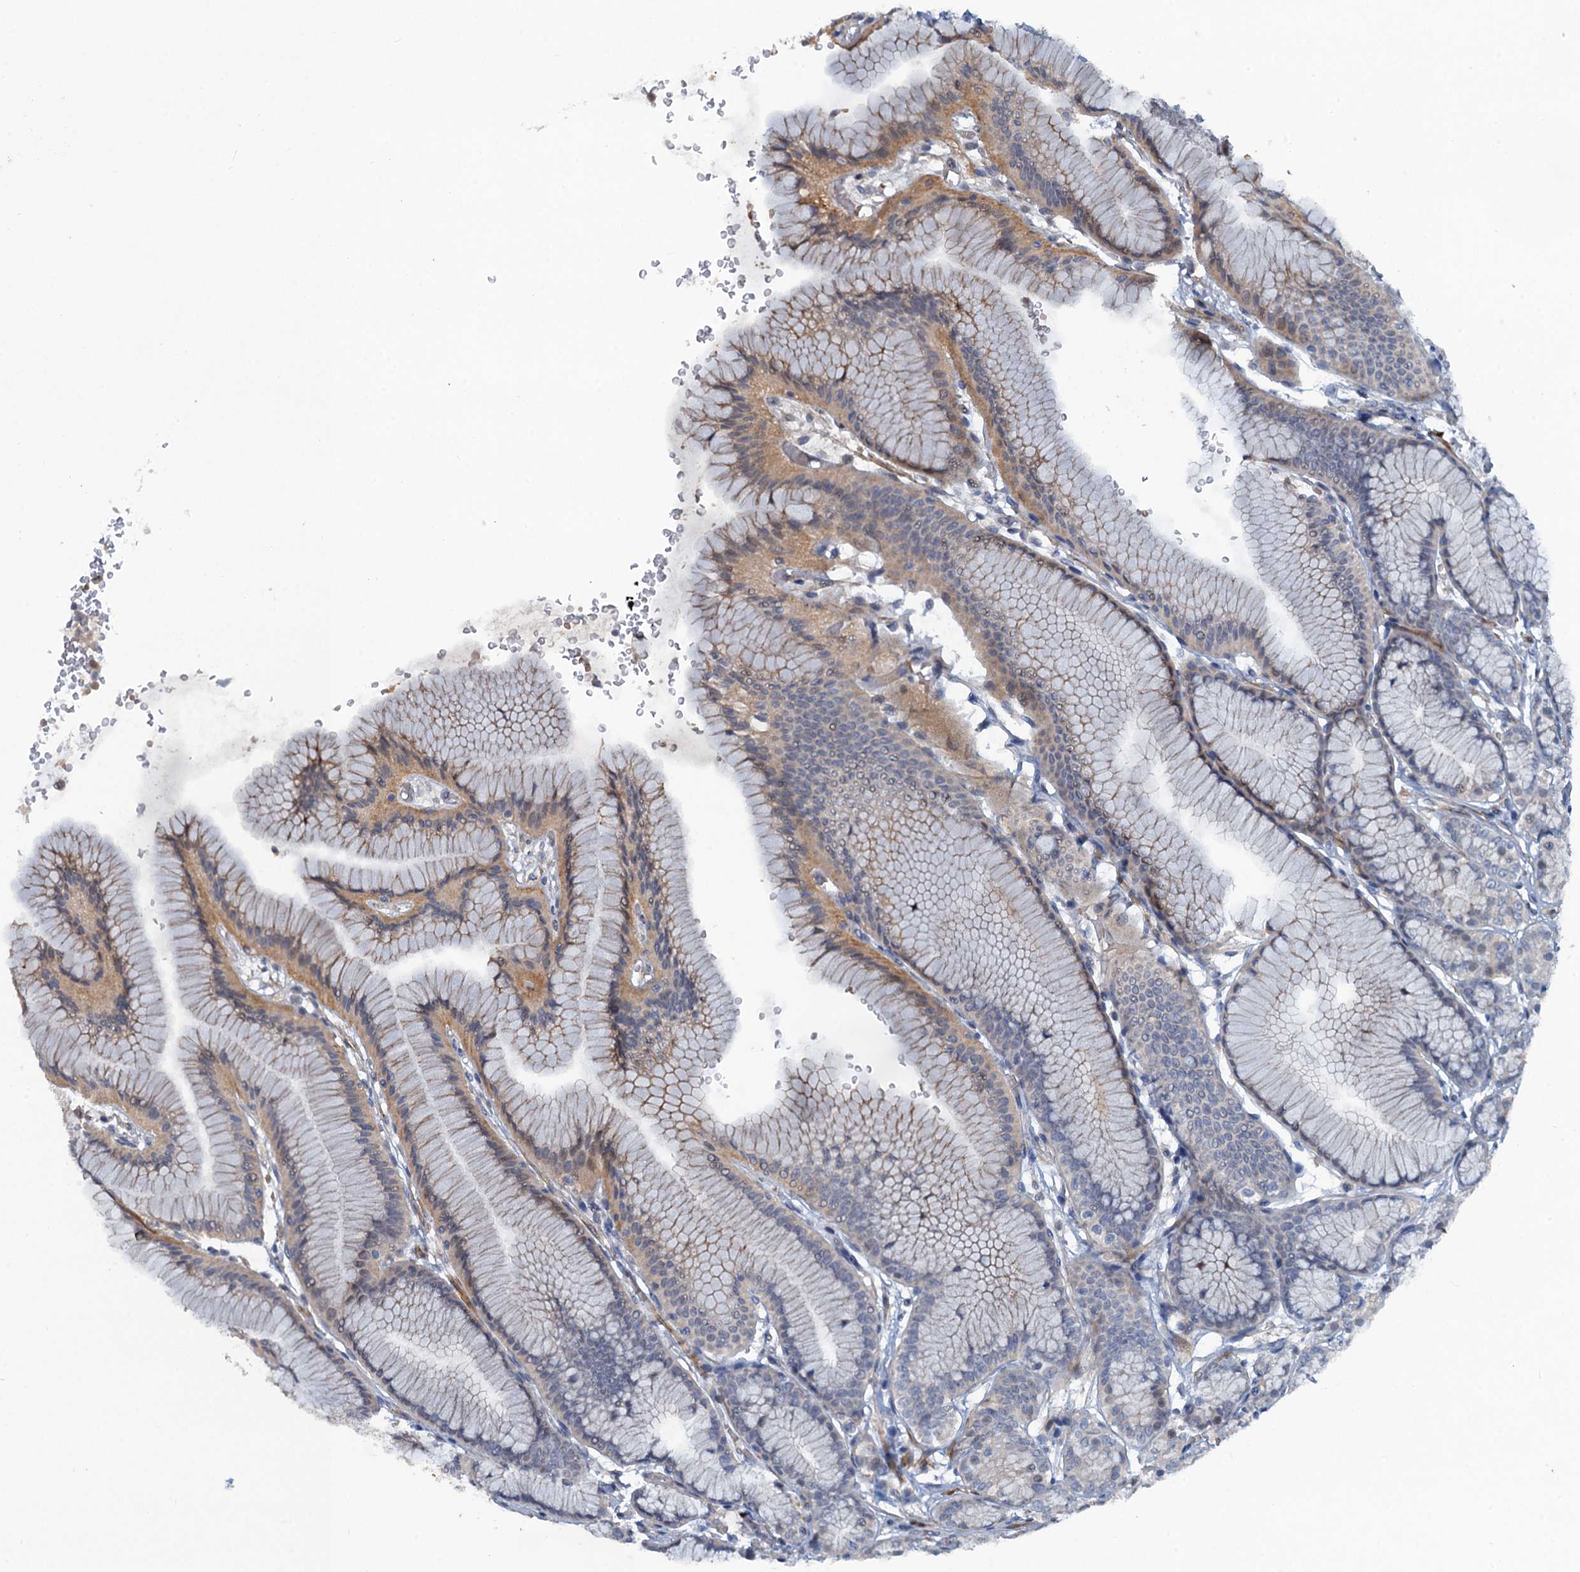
{"staining": {"intensity": "weak", "quantity": "25%-75%", "location": "cytoplasmic/membranous"}, "tissue": "stomach", "cell_type": "Glandular cells", "image_type": "normal", "snomed": [{"axis": "morphology", "description": "Normal tissue, NOS"}, {"axis": "morphology", "description": "Adenocarcinoma, NOS"}, {"axis": "morphology", "description": "Adenocarcinoma, High grade"}, {"axis": "topography", "description": "Stomach, upper"}, {"axis": "topography", "description": "Stomach"}], "caption": "This is a histology image of immunohistochemistry staining of normal stomach, which shows weak positivity in the cytoplasmic/membranous of glandular cells.", "gene": "MYO16", "patient": {"sex": "female", "age": 65}}